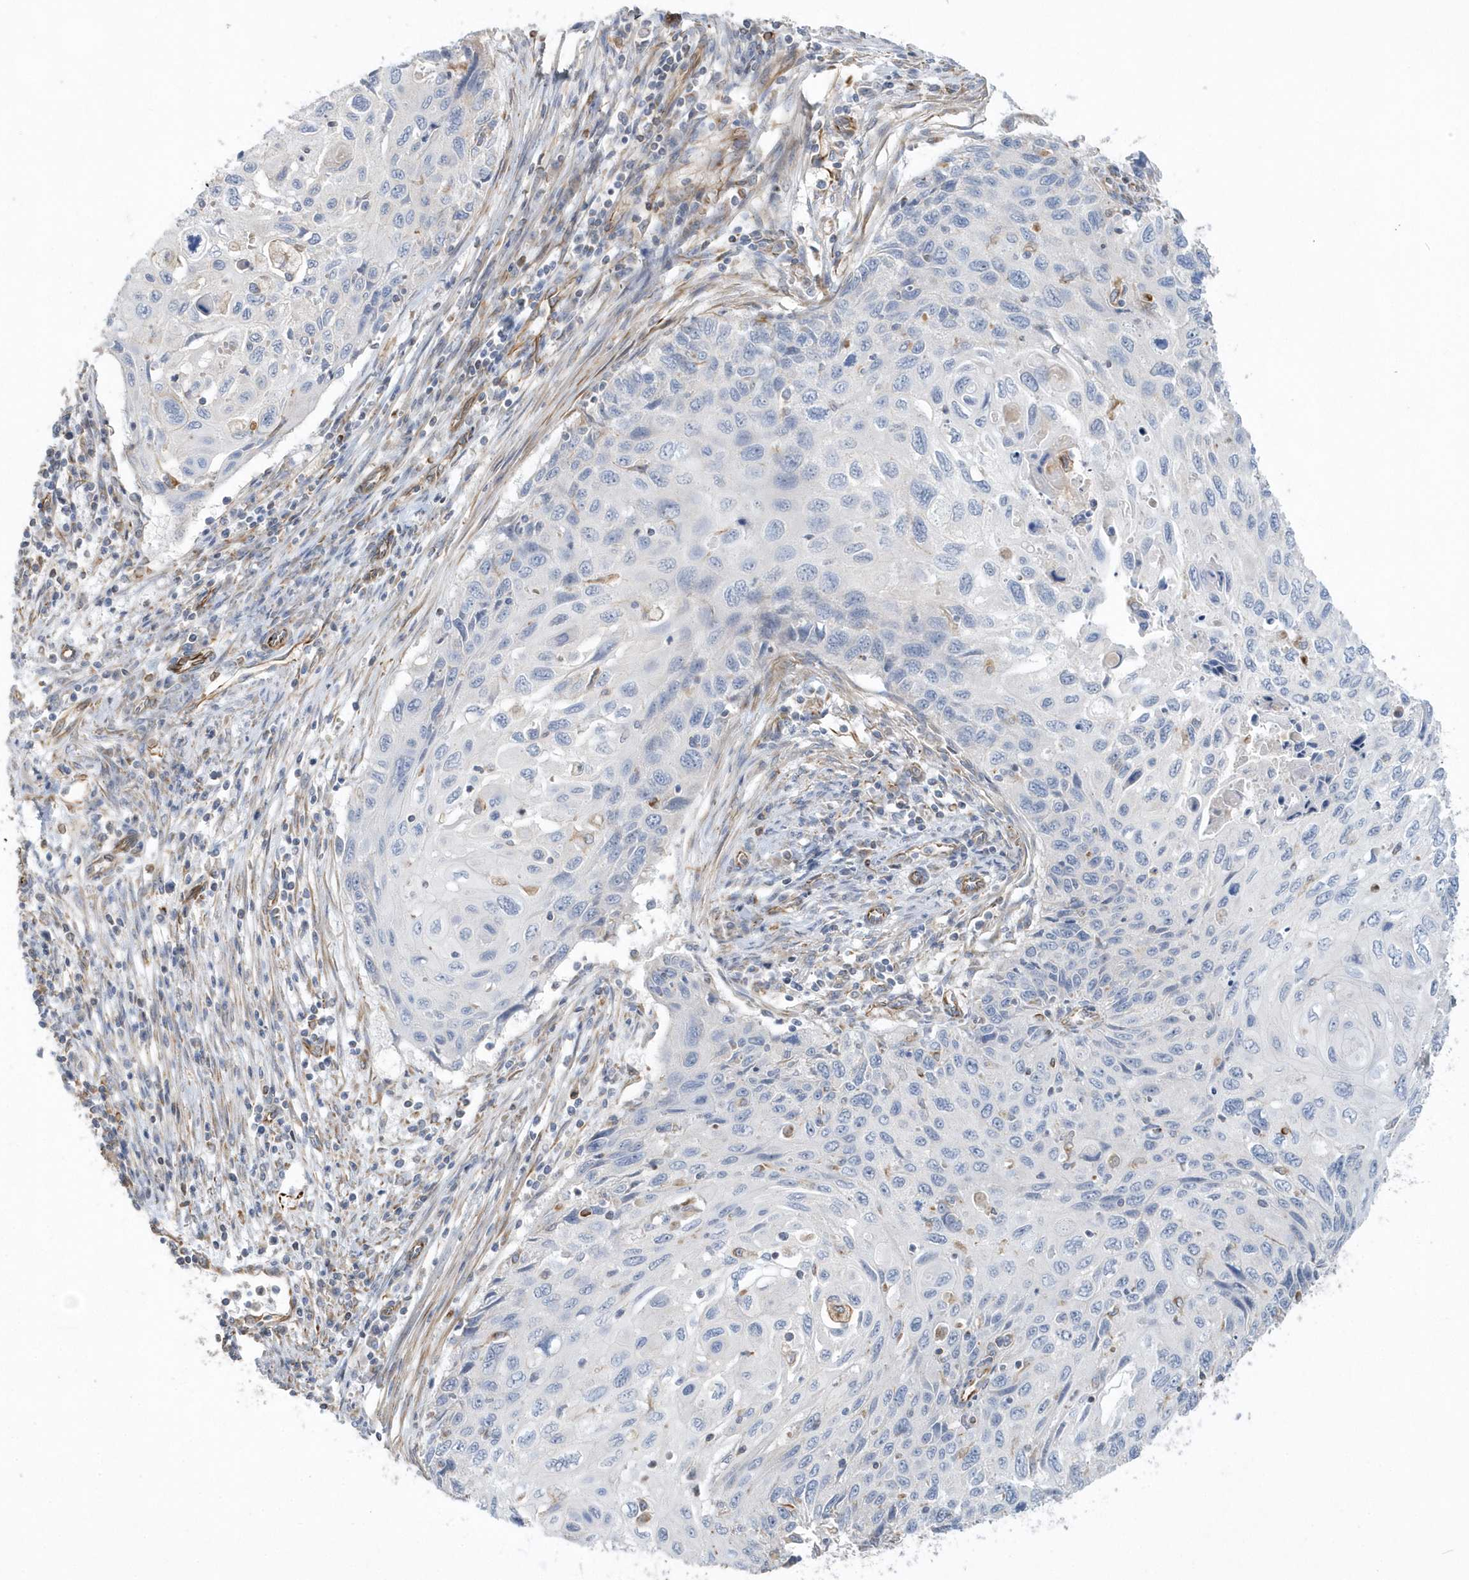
{"staining": {"intensity": "negative", "quantity": "none", "location": "none"}, "tissue": "cervical cancer", "cell_type": "Tumor cells", "image_type": "cancer", "snomed": [{"axis": "morphology", "description": "Squamous cell carcinoma, NOS"}, {"axis": "topography", "description": "Cervix"}], "caption": "DAB immunohistochemical staining of cervical cancer reveals no significant positivity in tumor cells. (DAB IHC with hematoxylin counter stain).", "gene": "RAB17", "patient": {"sex": "female", "age": 70}}